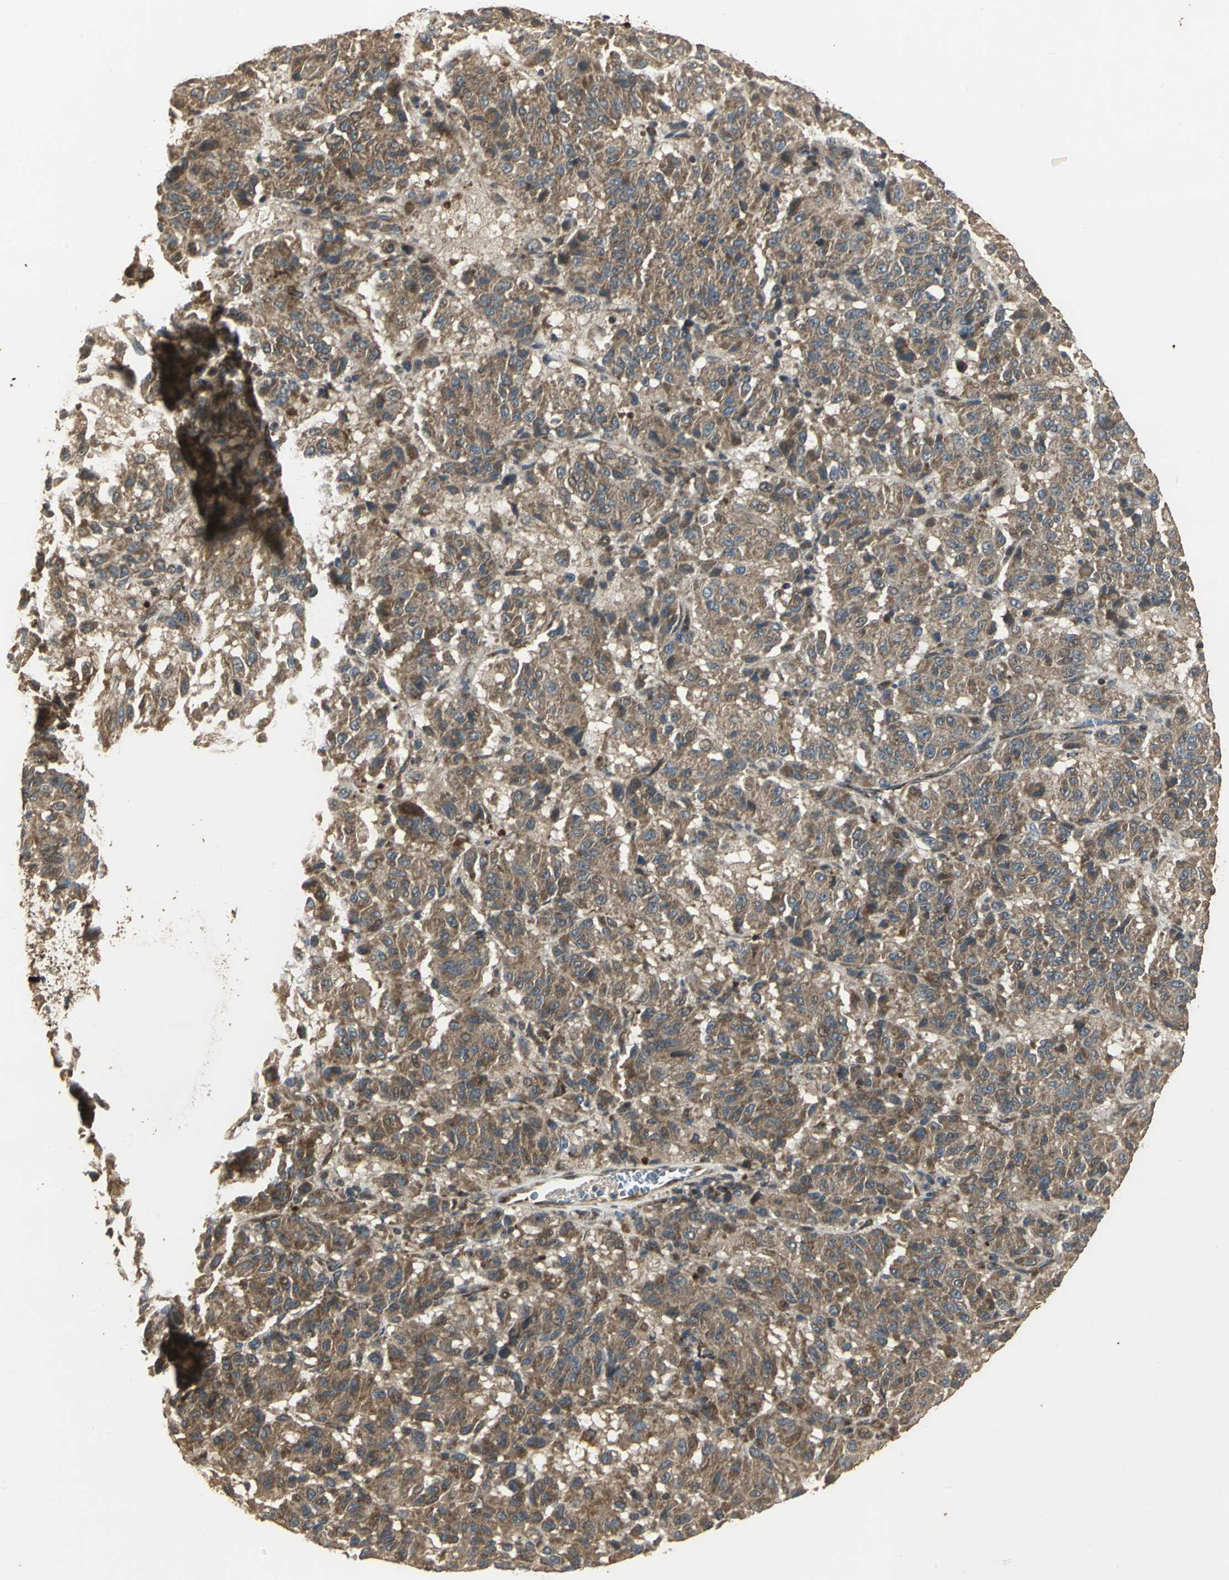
{"staining": {"intensity": "strong", "quantity": ">75%", "location": "cytoplasmic/membranous"}, "tissue": "melanoma", "cell_type": "Tumor cells", "image_type": "cancer", "snomed": [{"axis": "morphology", "description": "Malignant melanoma, Metastatic site"}, {"axis": "topography", "description": "Lung"}], "caption": "About >75% of tumor cells in malignant melanoma (metastatic site) exhibit strong cytoplasmic/membranous protein expression as visualized by brown immunohistochemical staining.", "gene": "KANK1", "patient": {"sex": "male", "age": 64}}